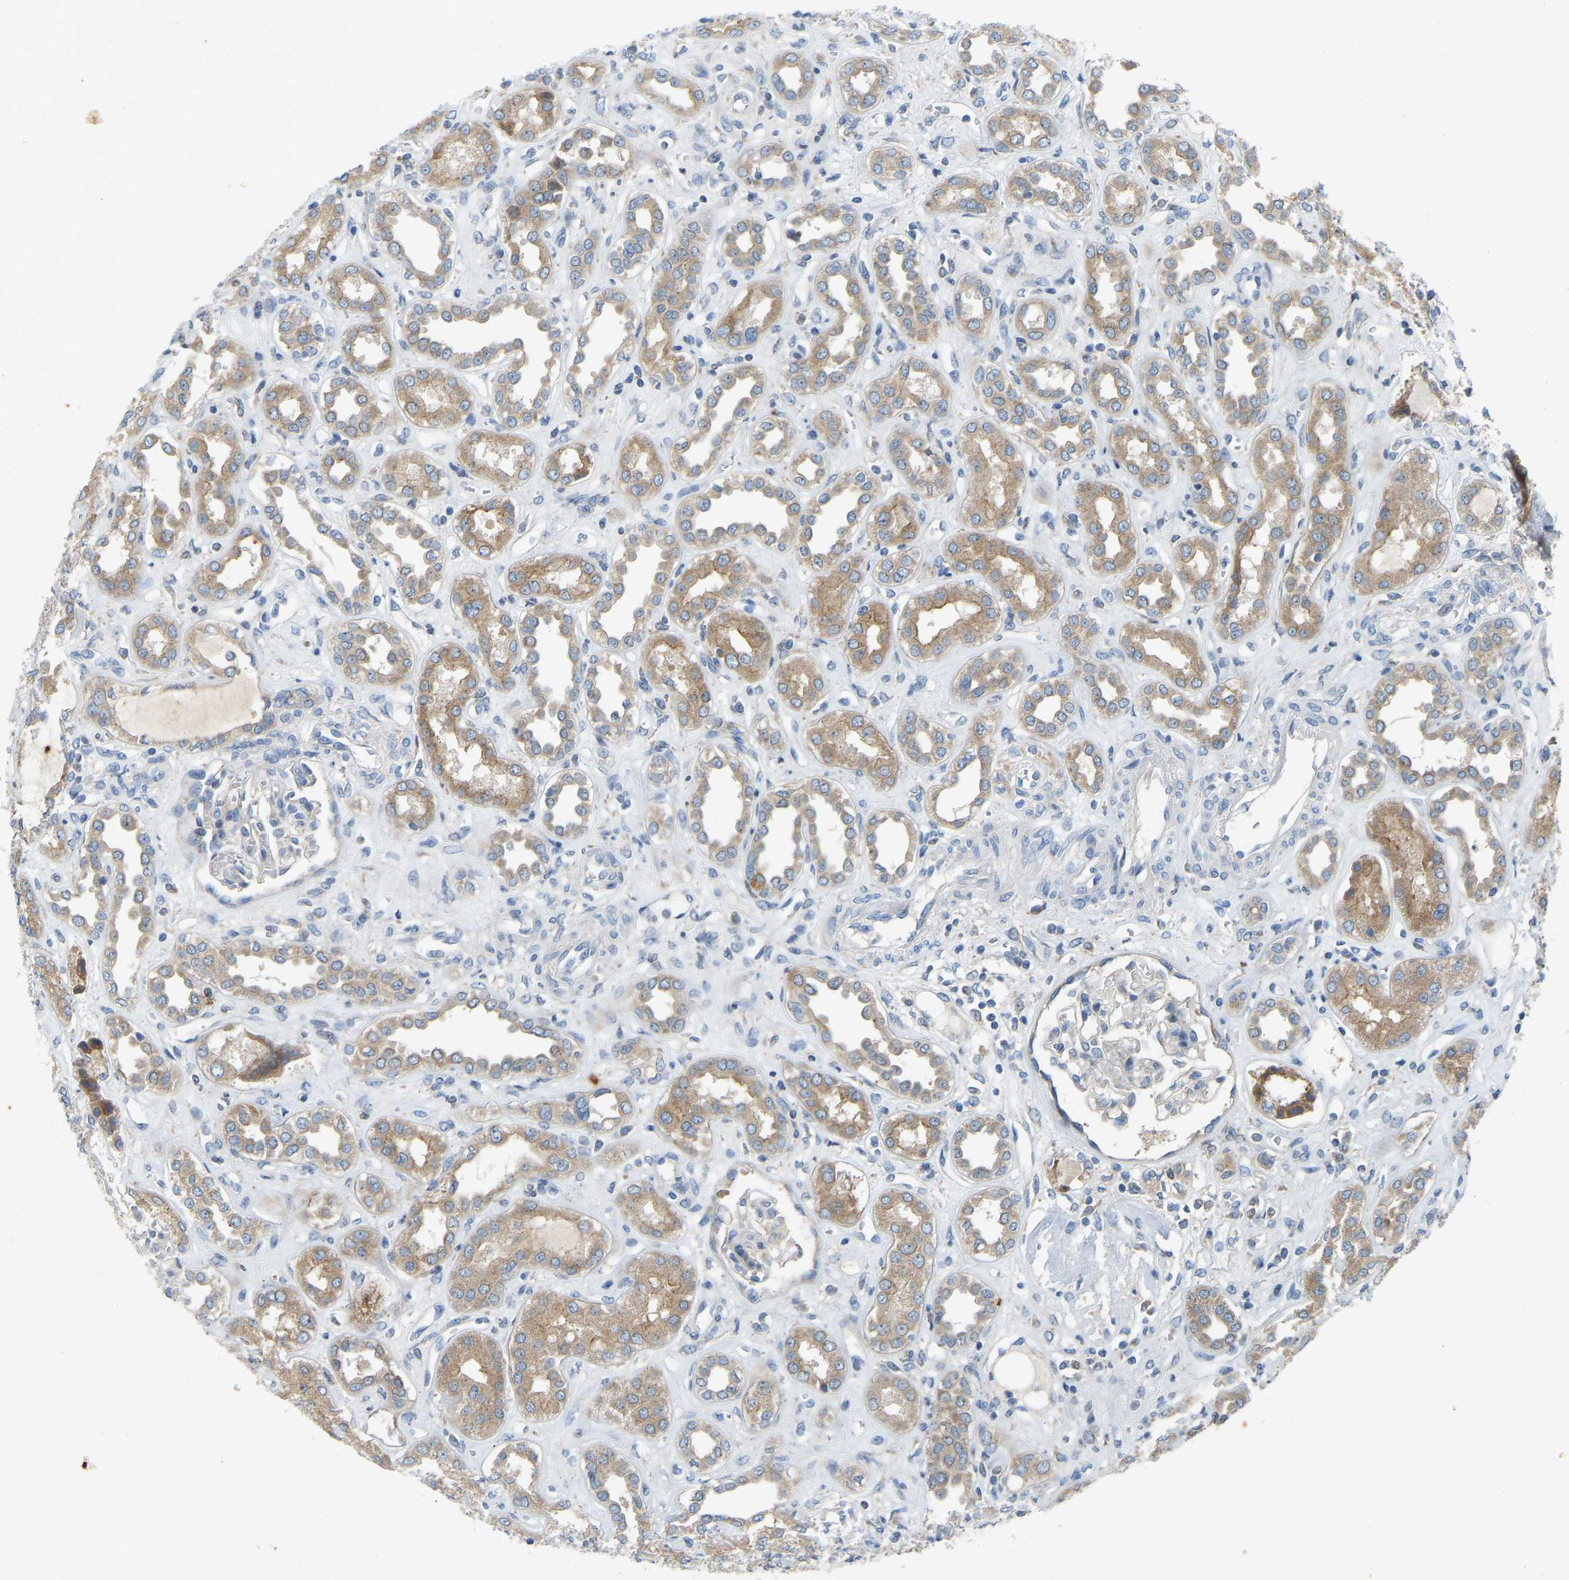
{"staining": {"intensity": "negative", "quantity": "none", "location": "none"}, "tissue": "kidney", "cell_type": "Cells in glomeruli", "image_type": "normal", "snomed": [{"axis": "morphology", "description": "Normal tissue, NOS"}, {"axis": "topography", "description": "Kidney"}], "caption": "This is a micrograph of immunohistochemistry staining of benign kidney, which shows no staining in cells in glomeruli. (Stains: DAB immunohistochemistry (IHC) with hematoxylin counter stain, Microscopy: brightfield microscopy at high magnification).", "gene": "ENSG00000283765", "patient": {"sex": "male", "age": 59}}